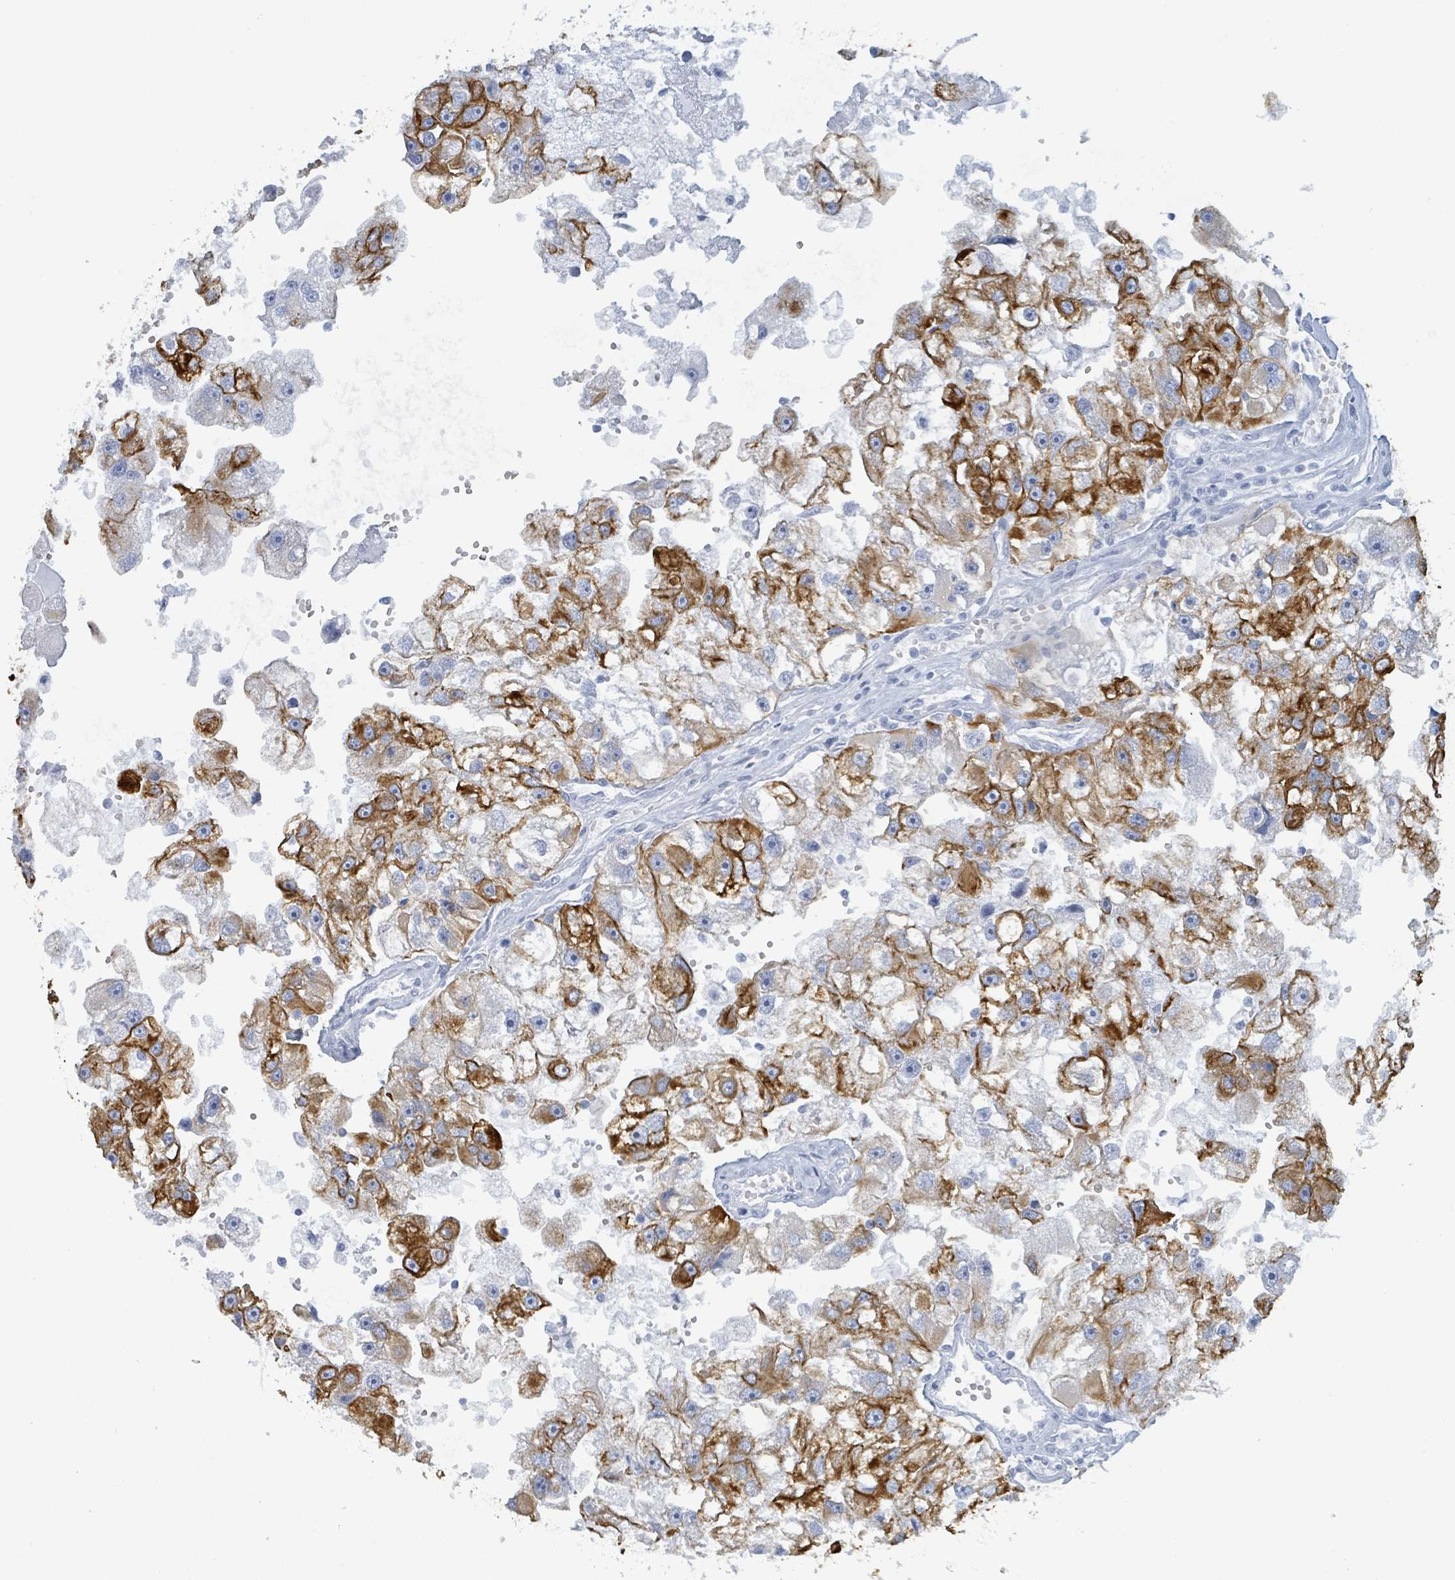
{"staining": {"intensity": "strong", "quantity": "25%-75%", "location": "cytoplasmic/membranous"}, "tissue": "renal cancer", "cell_type": "Tumor cells", "image_type": "cancer", "snomed": [{"axis": "morphology", "description": "Adenocarcinoma, NOS"}, {"axis": "topography", "description": "Kidney"}], "caption": "DAB (3,3'-diaminobenzidine) immunohistochemical staining of human renal cancer (adenocarcinoma) shows strong cytoplasmic/membranous protein staining in about 25%-75% of tumor cells.", "gene": "KRT8", "patient": {"sex": "male", "age": 63}}